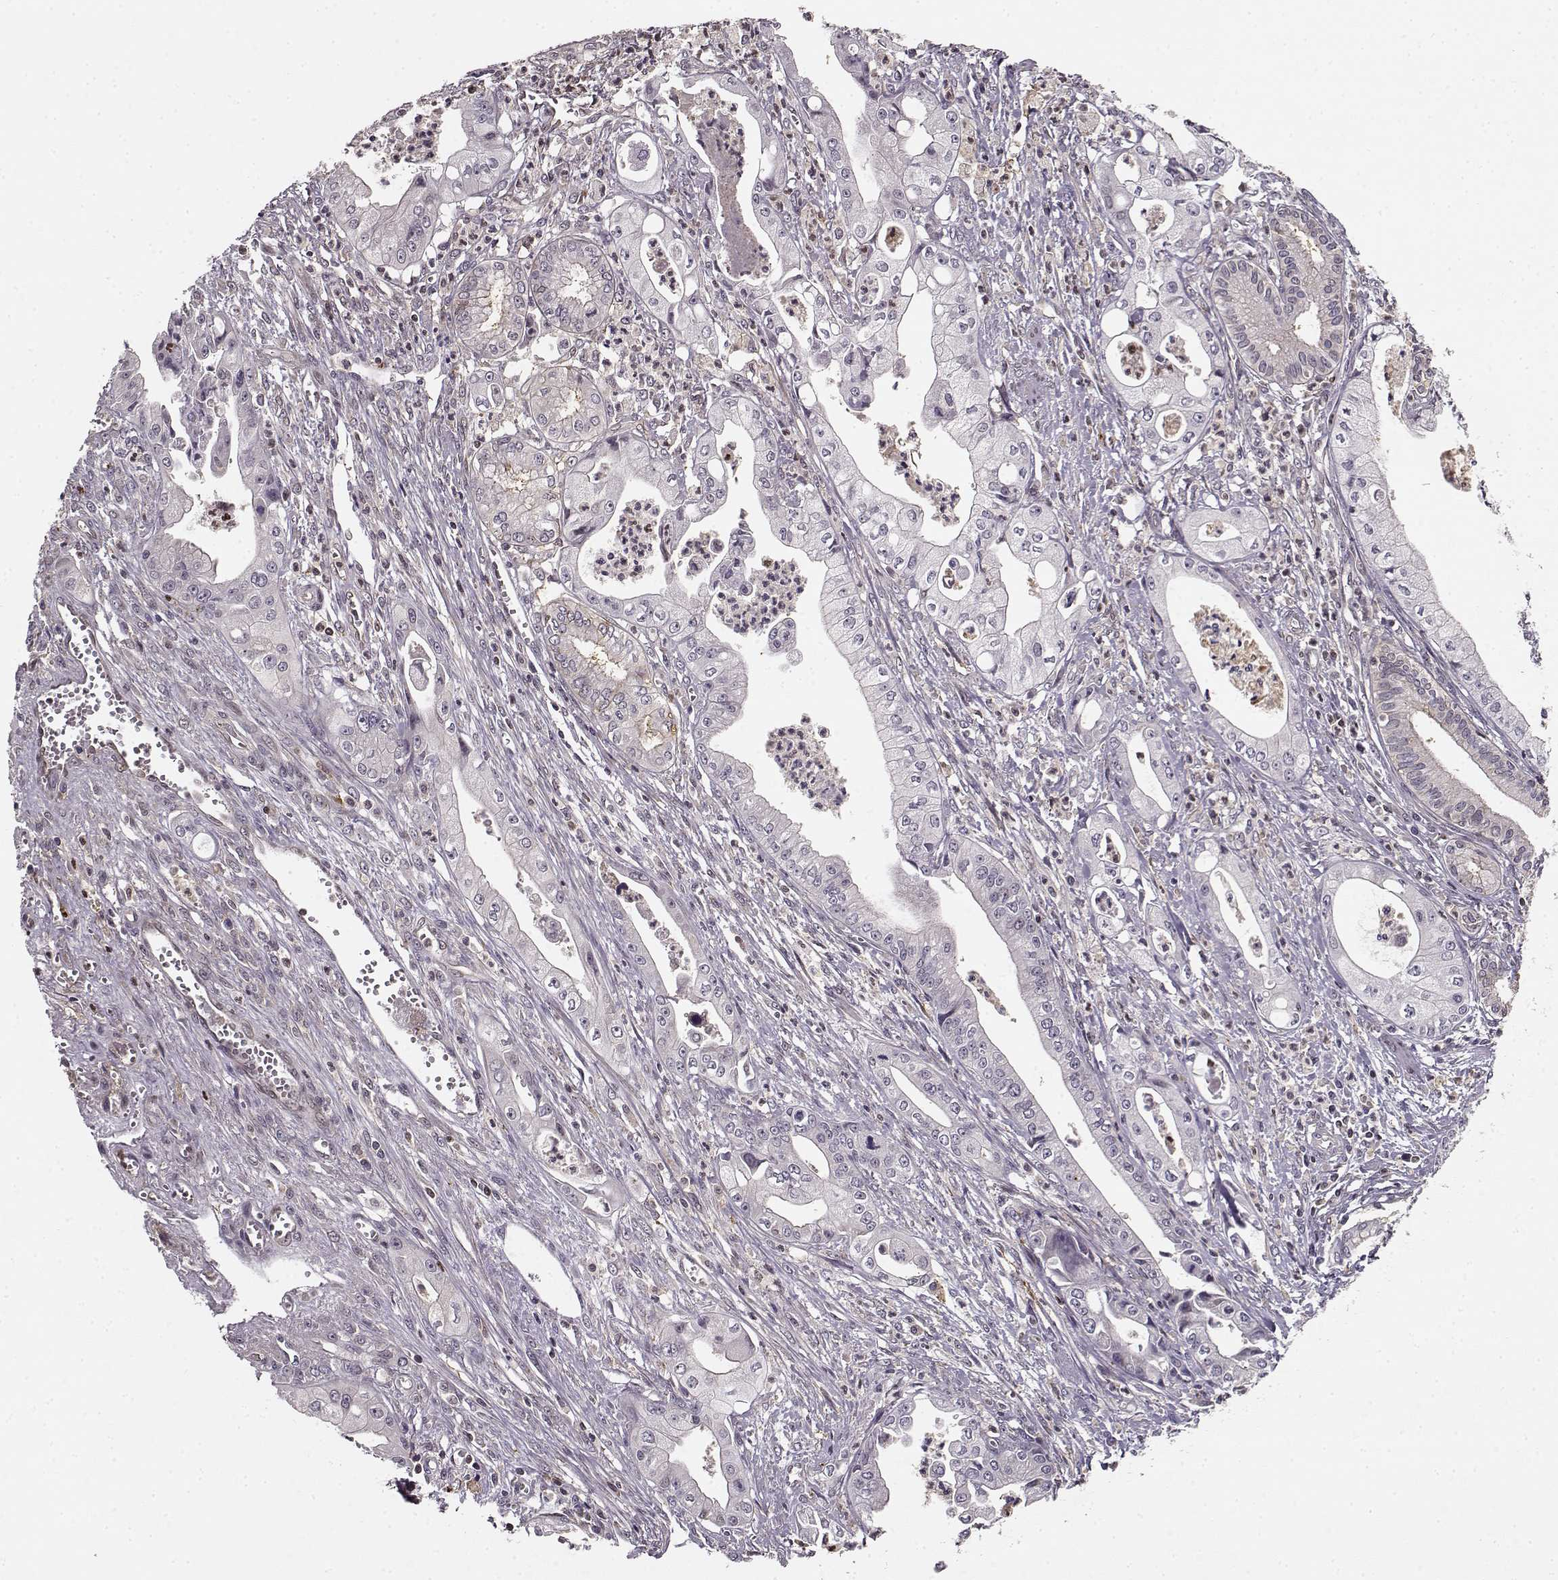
{"staining": {"intensity": "negative", "quantity": "none", "location": "none"}, "tissue": "pancreatic cancer", "cell_type": "Tumor cells", "image_type": "cancer", "snomed": [{"axis": "morphology", "description": "Adenocarcinoma, NOS"}, {"axis": "topography", "description": "Pancreas"}], "caption": "This is an immunohistochemistry histopathology image of human pancreatic adenocarcinoma. There is no staining in tumor cells.", "gene": "MFSD1", "patient": {"sex": "female", "age": 65}}